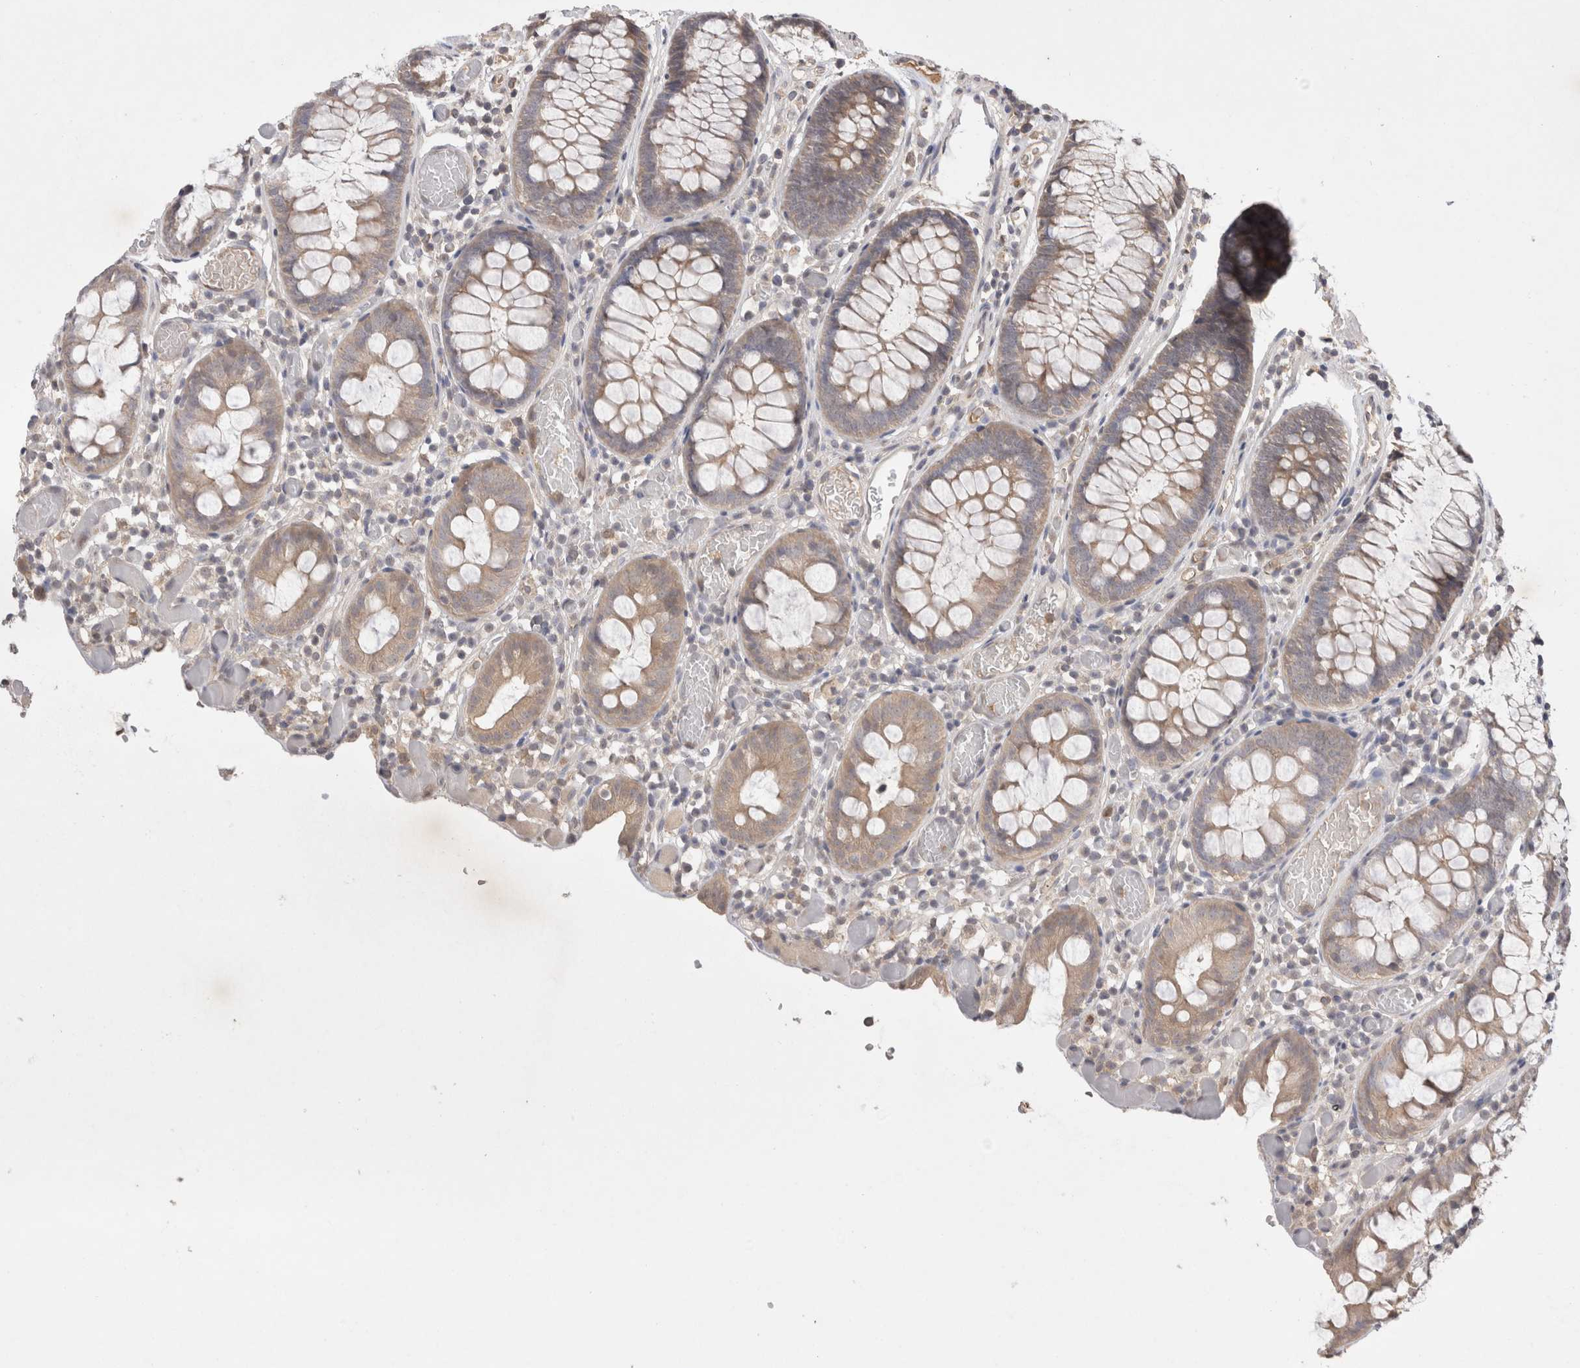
{"staining": {"intensity": "moderate", "quantity": ">75%", "location": "cytoplasmic/membranous"}, "tissue": "colon", "cell_type": "Endothelial cells", "image_type": "normal", "snomed": [{"axis": "morphology", "description": "Normal tissue, NOS"}, {"axis": "topography", "description": "Colon"}], "caption": "Immunohistochemistry (IHC) micrograph of benign colon stained for a protein (brown), which shows medium levels of moderate cytoplasmic/membranous positivity in about >75% of endothelial cells.", "gene": "PRMT3", "patient": {"sex": "male", "age": 14}}